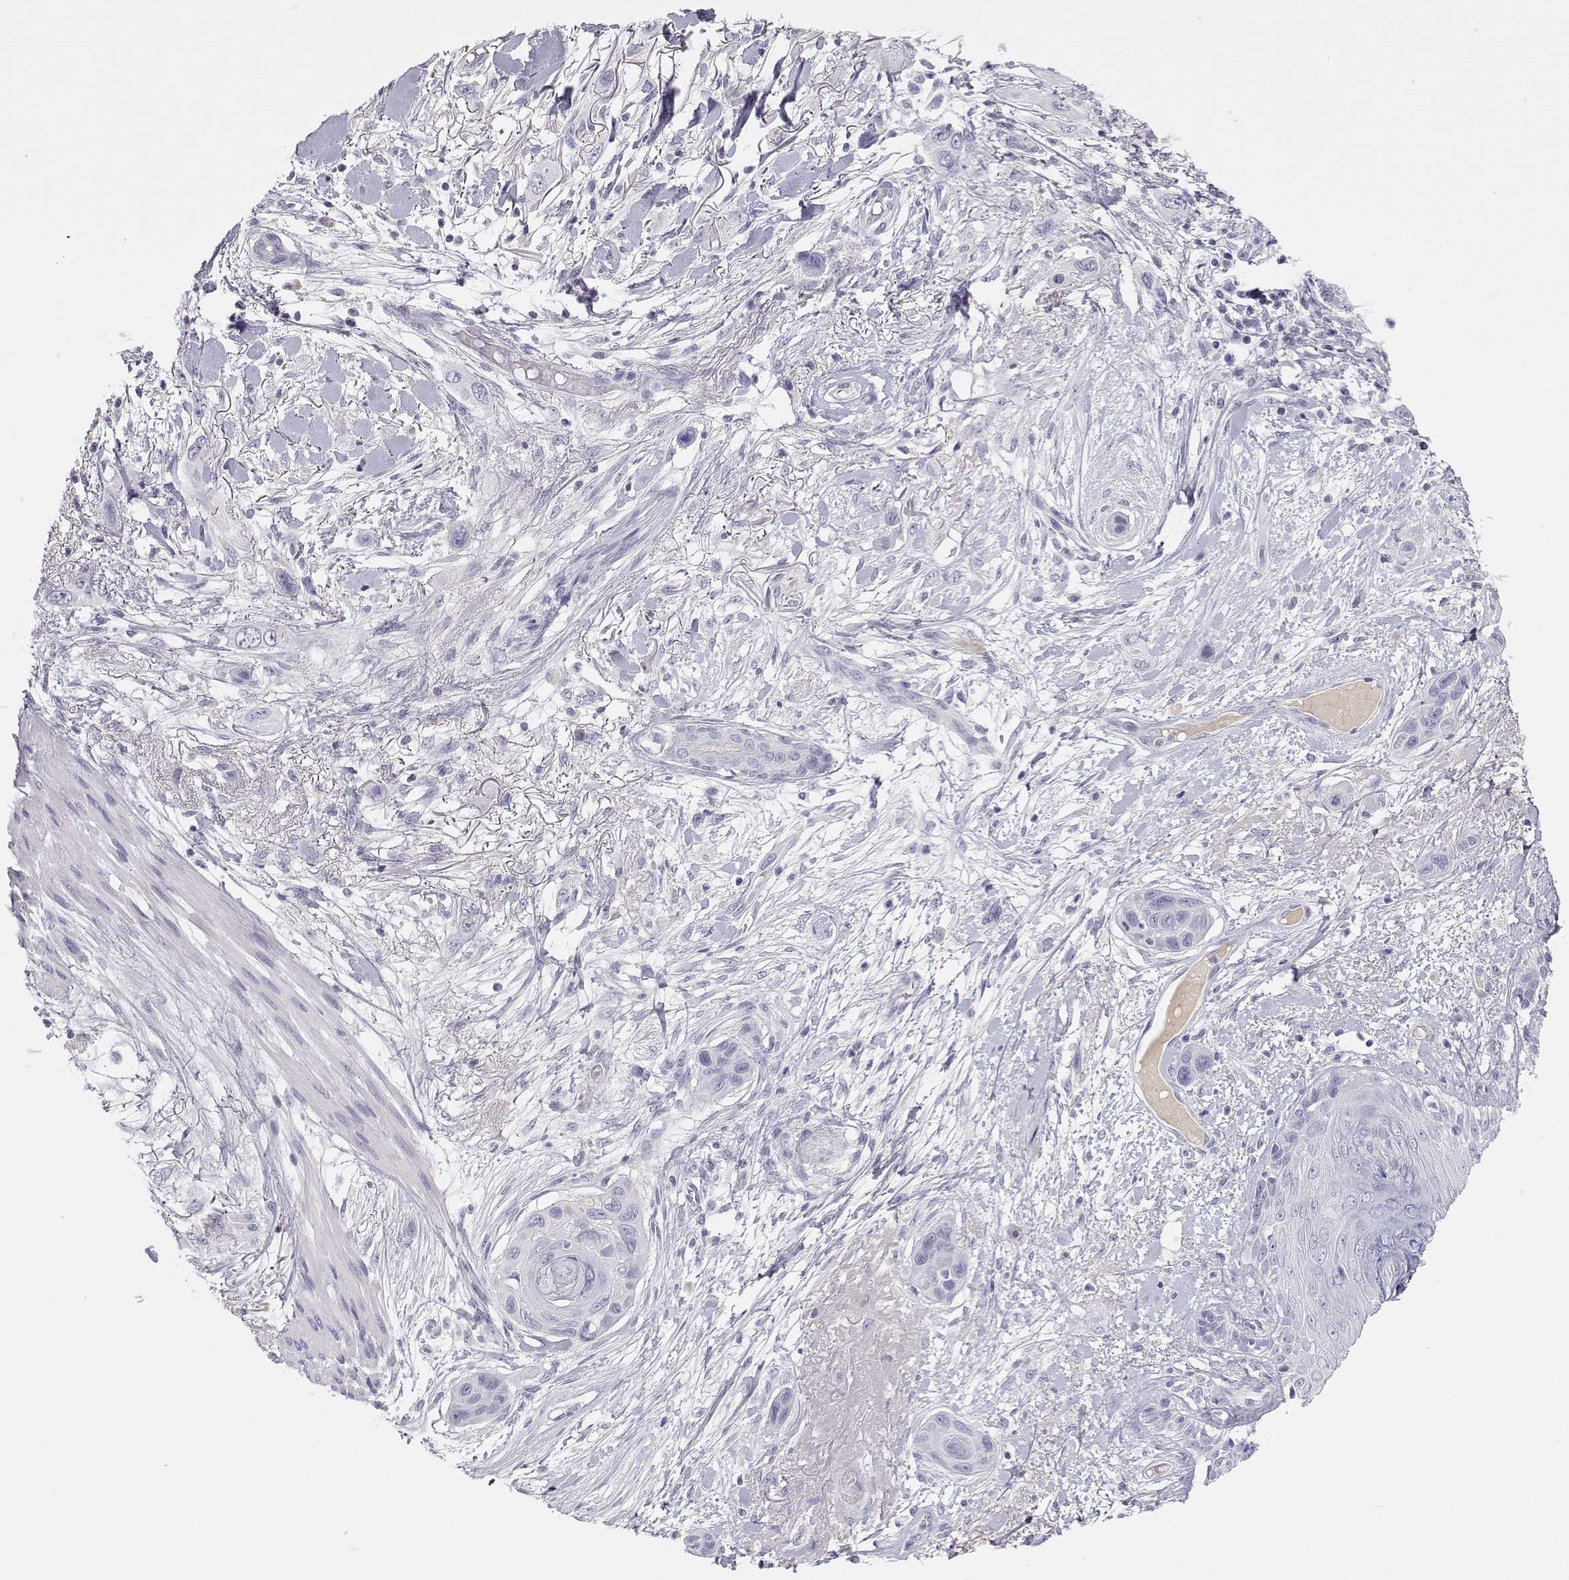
{"staining": {"intensity": "negative", "quantity": "none", "location": "none"}, "tissue": "skin cancer", "cell_type": "Tumor cells", "image_type": "cancer", "snomed": [{"axis": "morphology", "description": "Squamous cell carcinoma, NOS"}, {"axis": "topography", "description": "Skin"}], "caption": "A histopathology image of human skin squamous cell carcinoma is negative for staining in tumor cells. (Immunohistochemistry, brightfield microscopy, high magnification).", "gene": "GPR174", "patient": {"sex": "male", "age": 79}}